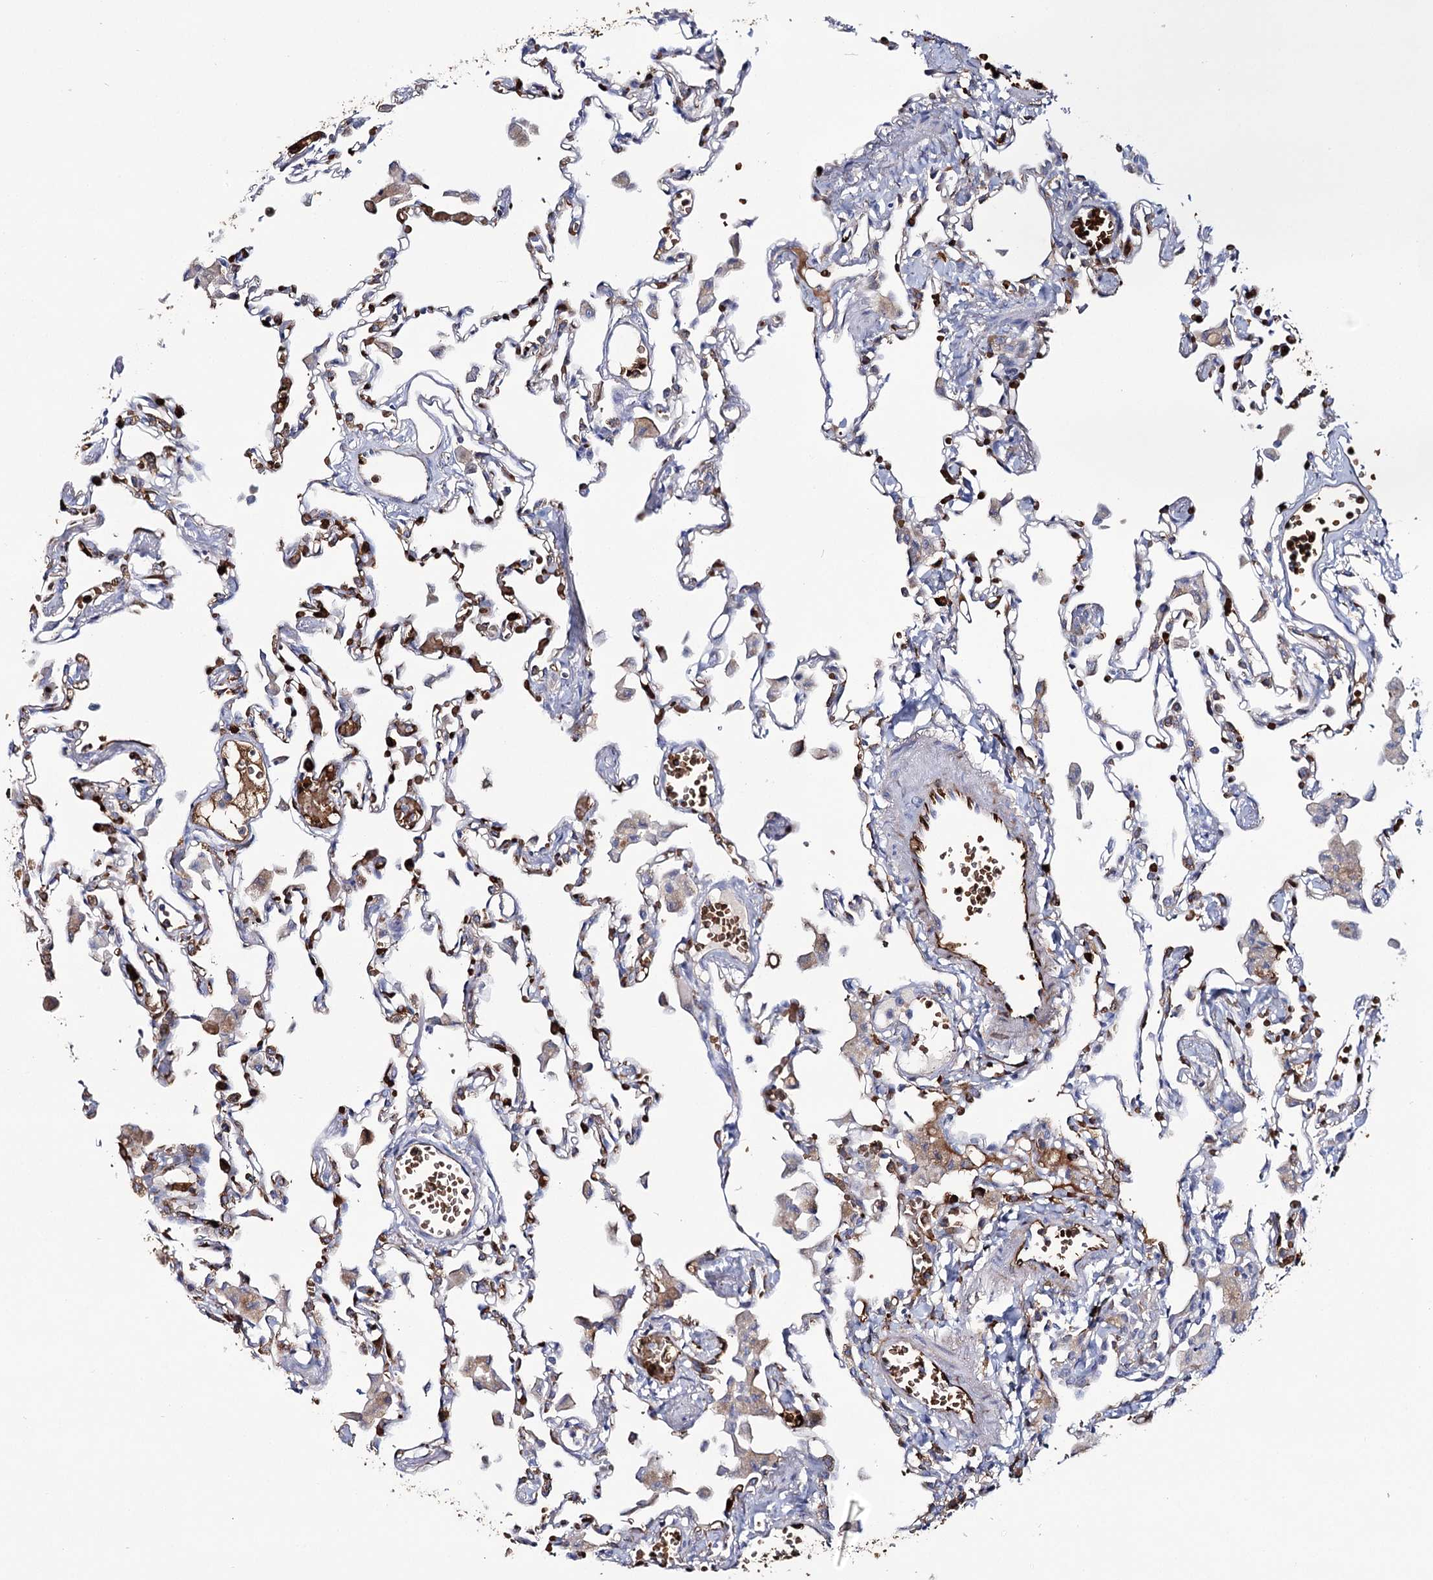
{"staining": {"intensity": "moderate", "quantity": "<25%", "location": "cytoplasmic/membranous"}, "tissue": "lung", "cell_type": "Alveolar cells", "image_type": "normal", "snomed": [{"axis": "morphology", "description": "Normal tissue, NOS"}, {"axis": "topography", "description": "Bronchus"}, {"axis": "topography", "description": "Lung"}], "caption": "Approximately <25% of alveolar cells in benign lung reveal moderate cytoplasmic/membranous protein positivity as visualized by brown immunohistochemical staining.", "gene": "GBF1", "patient": {"sex": "female", "age": 49}}